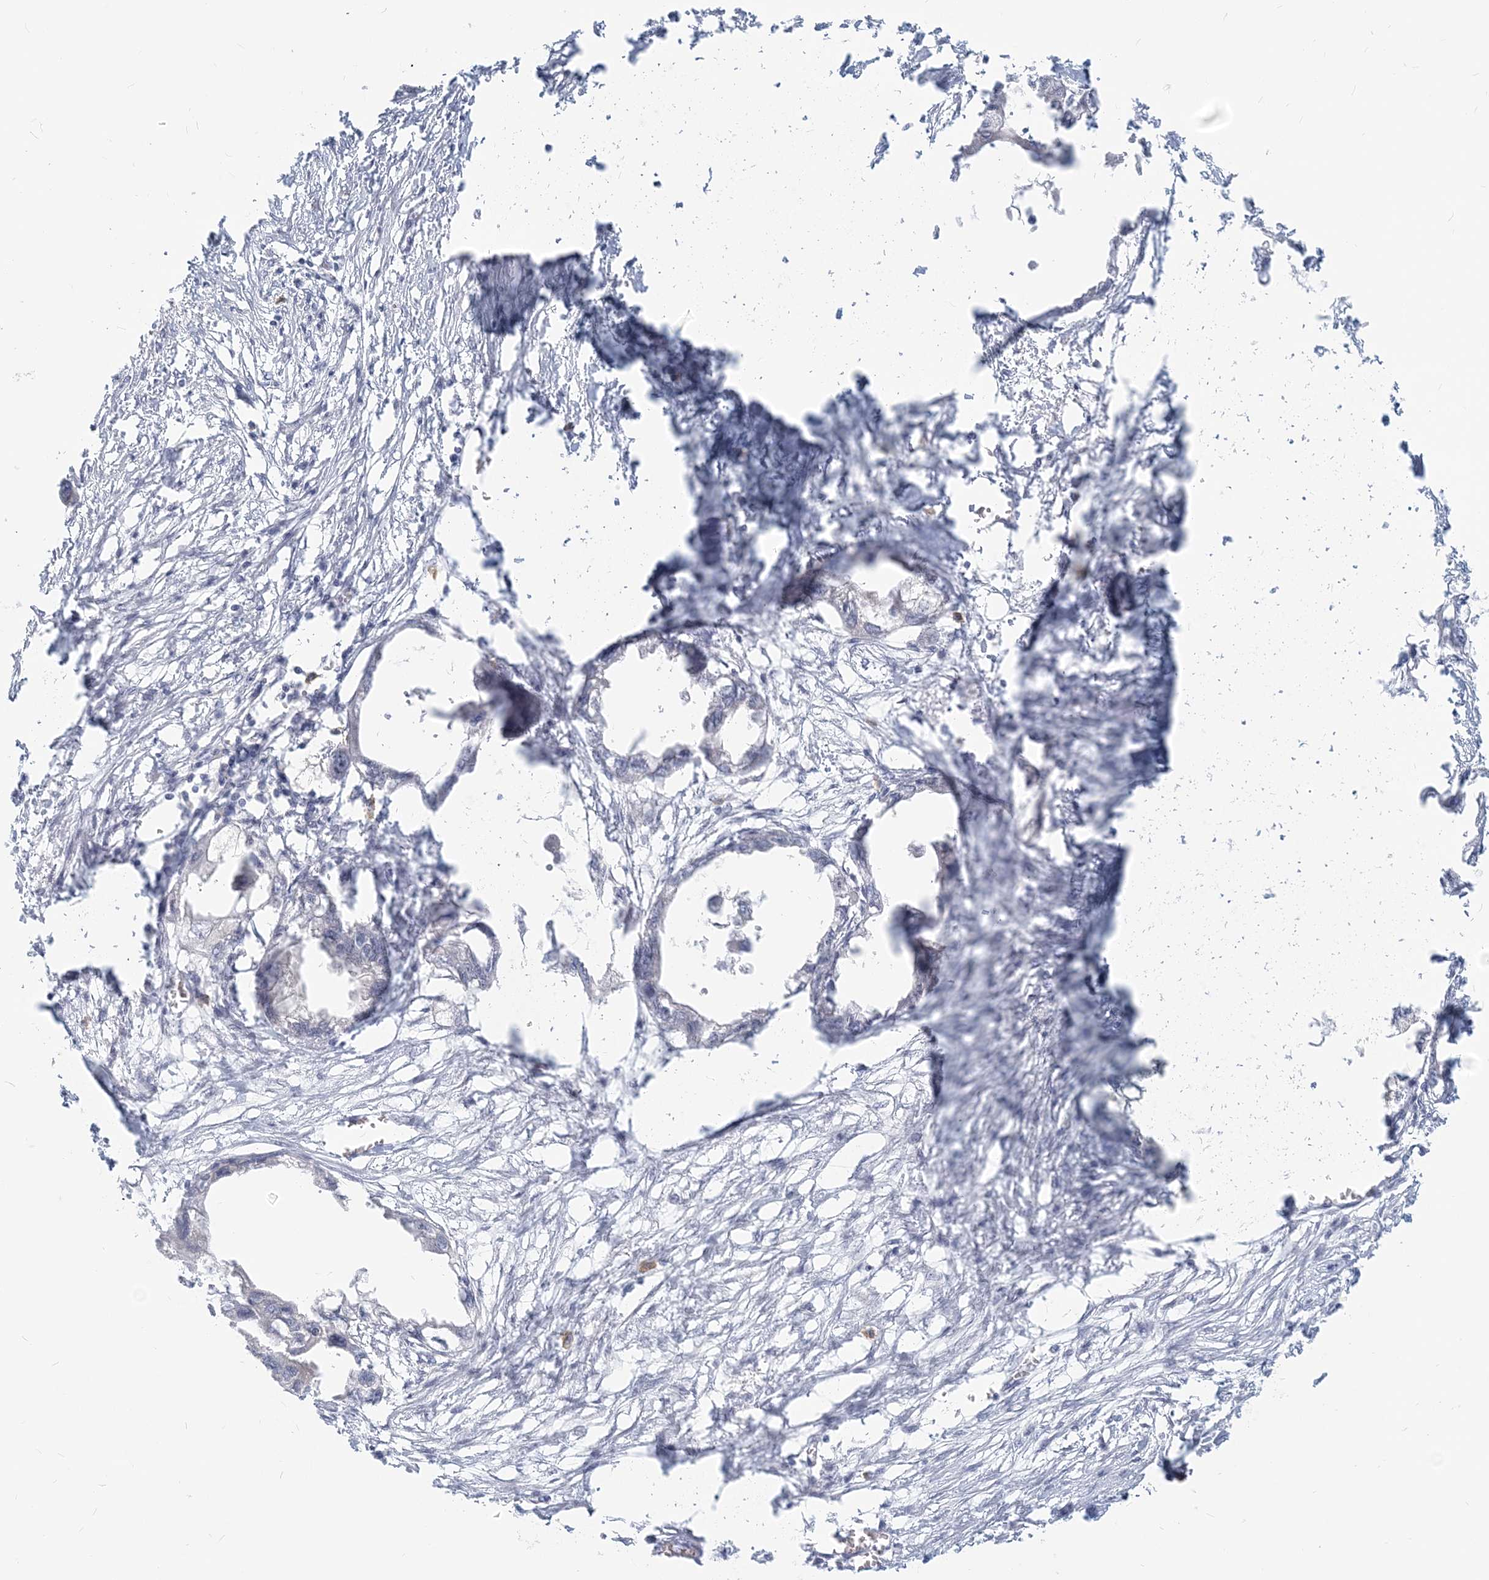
{"staining": {"intensity": "negative", "quantity": "none", "location": "none"}, "tissue": "endometrial cancer", "cell_type": "Tumor cells", "image_type": "cancer", "snomed": [{"axis": "morphology", "description": "Adenocarcinoma, NOS"}, {"axis": "morphology", "description": "Adenocarcinoma, metastatic, NOS"}, {"axis": "topography", "description": "Adipose tissue"}, {"axis": "topography", "description": "Endometrium"}], "caption": "This is an immunohistochemistry (IHC) micrograph of metastatic adenocarcinoma (endometrial). There is no expression in tumor cells.", "gene": "GMPPA", "patient": {"sex": "female", "age": 67}}